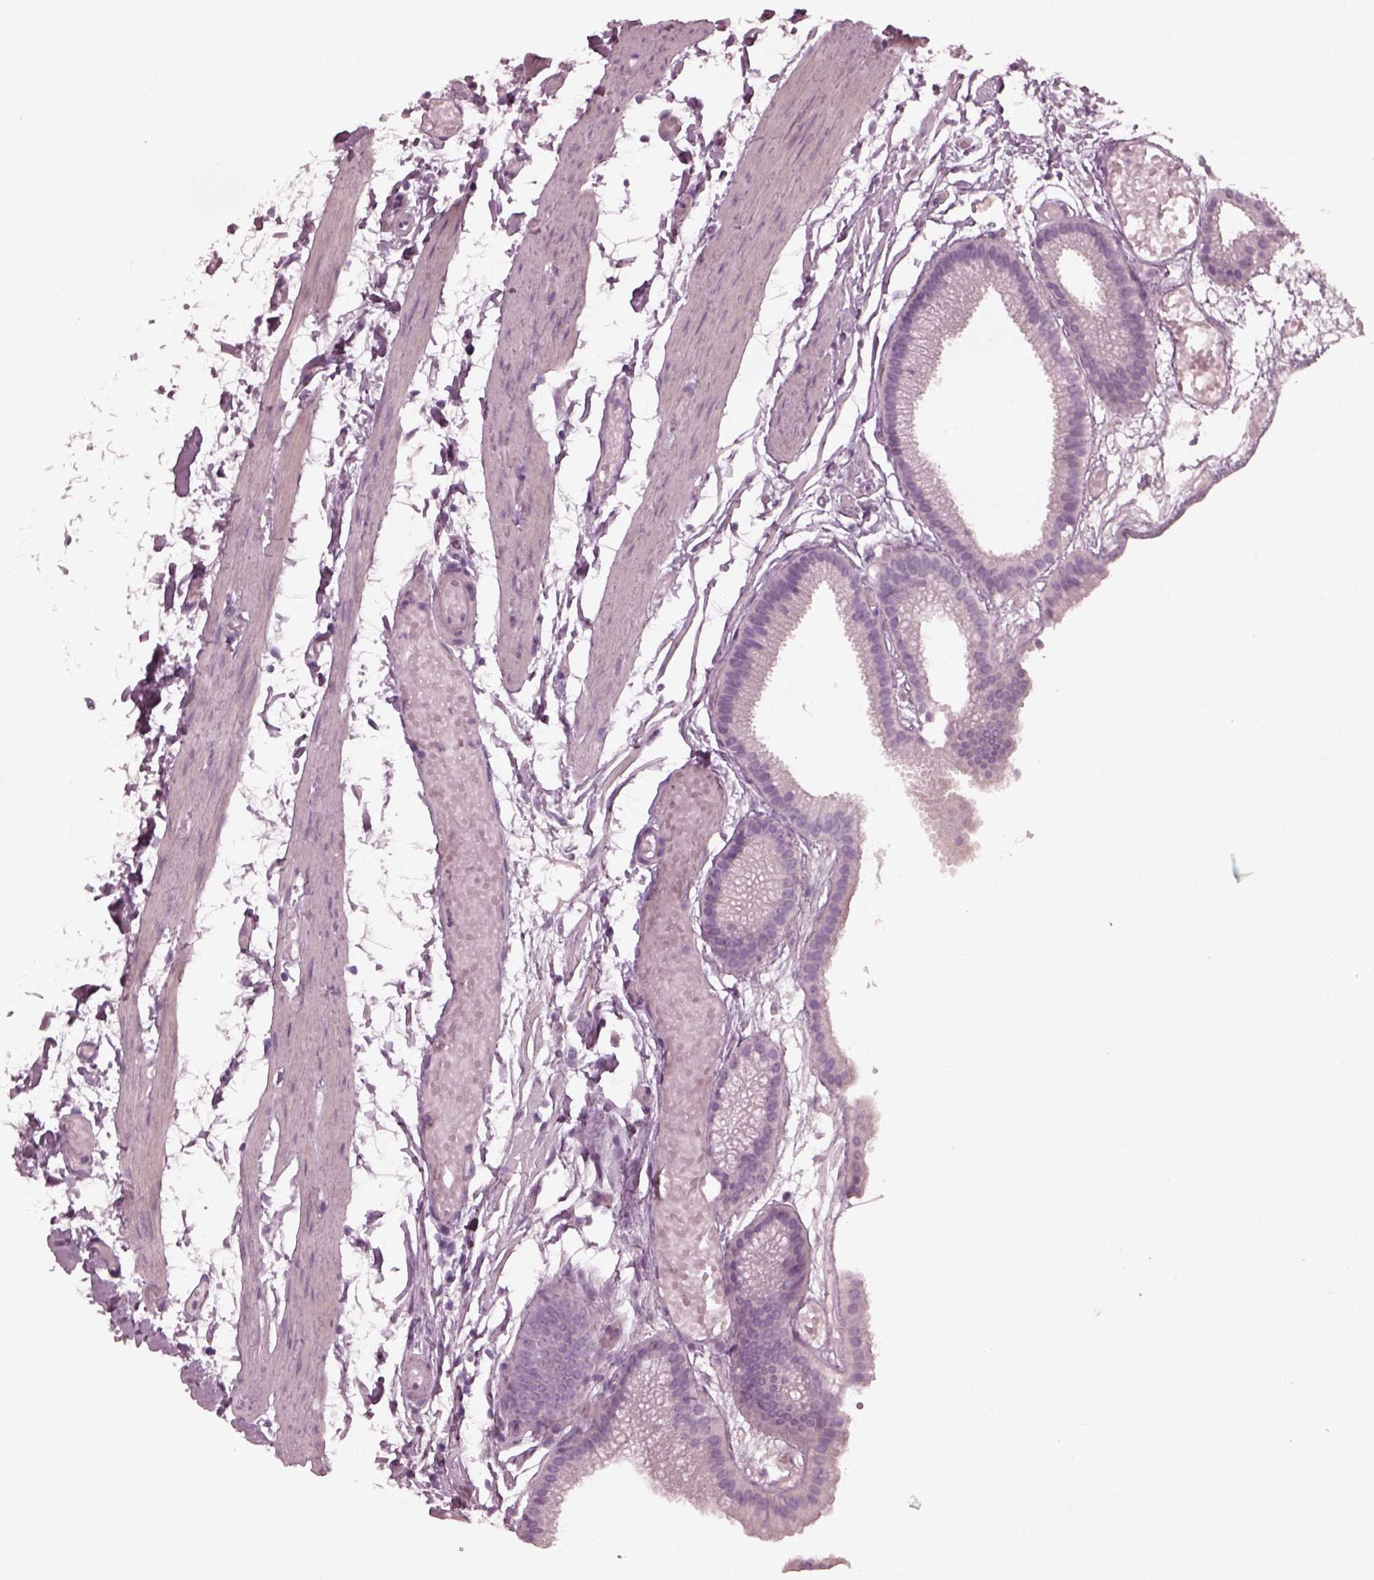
{"staining": {"intensity": "negative", "quantity": "none", "location": "none"}, "tissue": "gallbladder", "cell_type": "Glandular cells", "image_type": "normal", "snomed": [{"axis": "morphology", "description": "Normal tissue, NOS"}, {"axis": "topography", "description": "Gallbladder"}], "caption": "IHC of normal human gallbladder reveals no positivity in glandular cells.", "gene": "GRM6", "patient": {"sex": "female", "age": 45}}